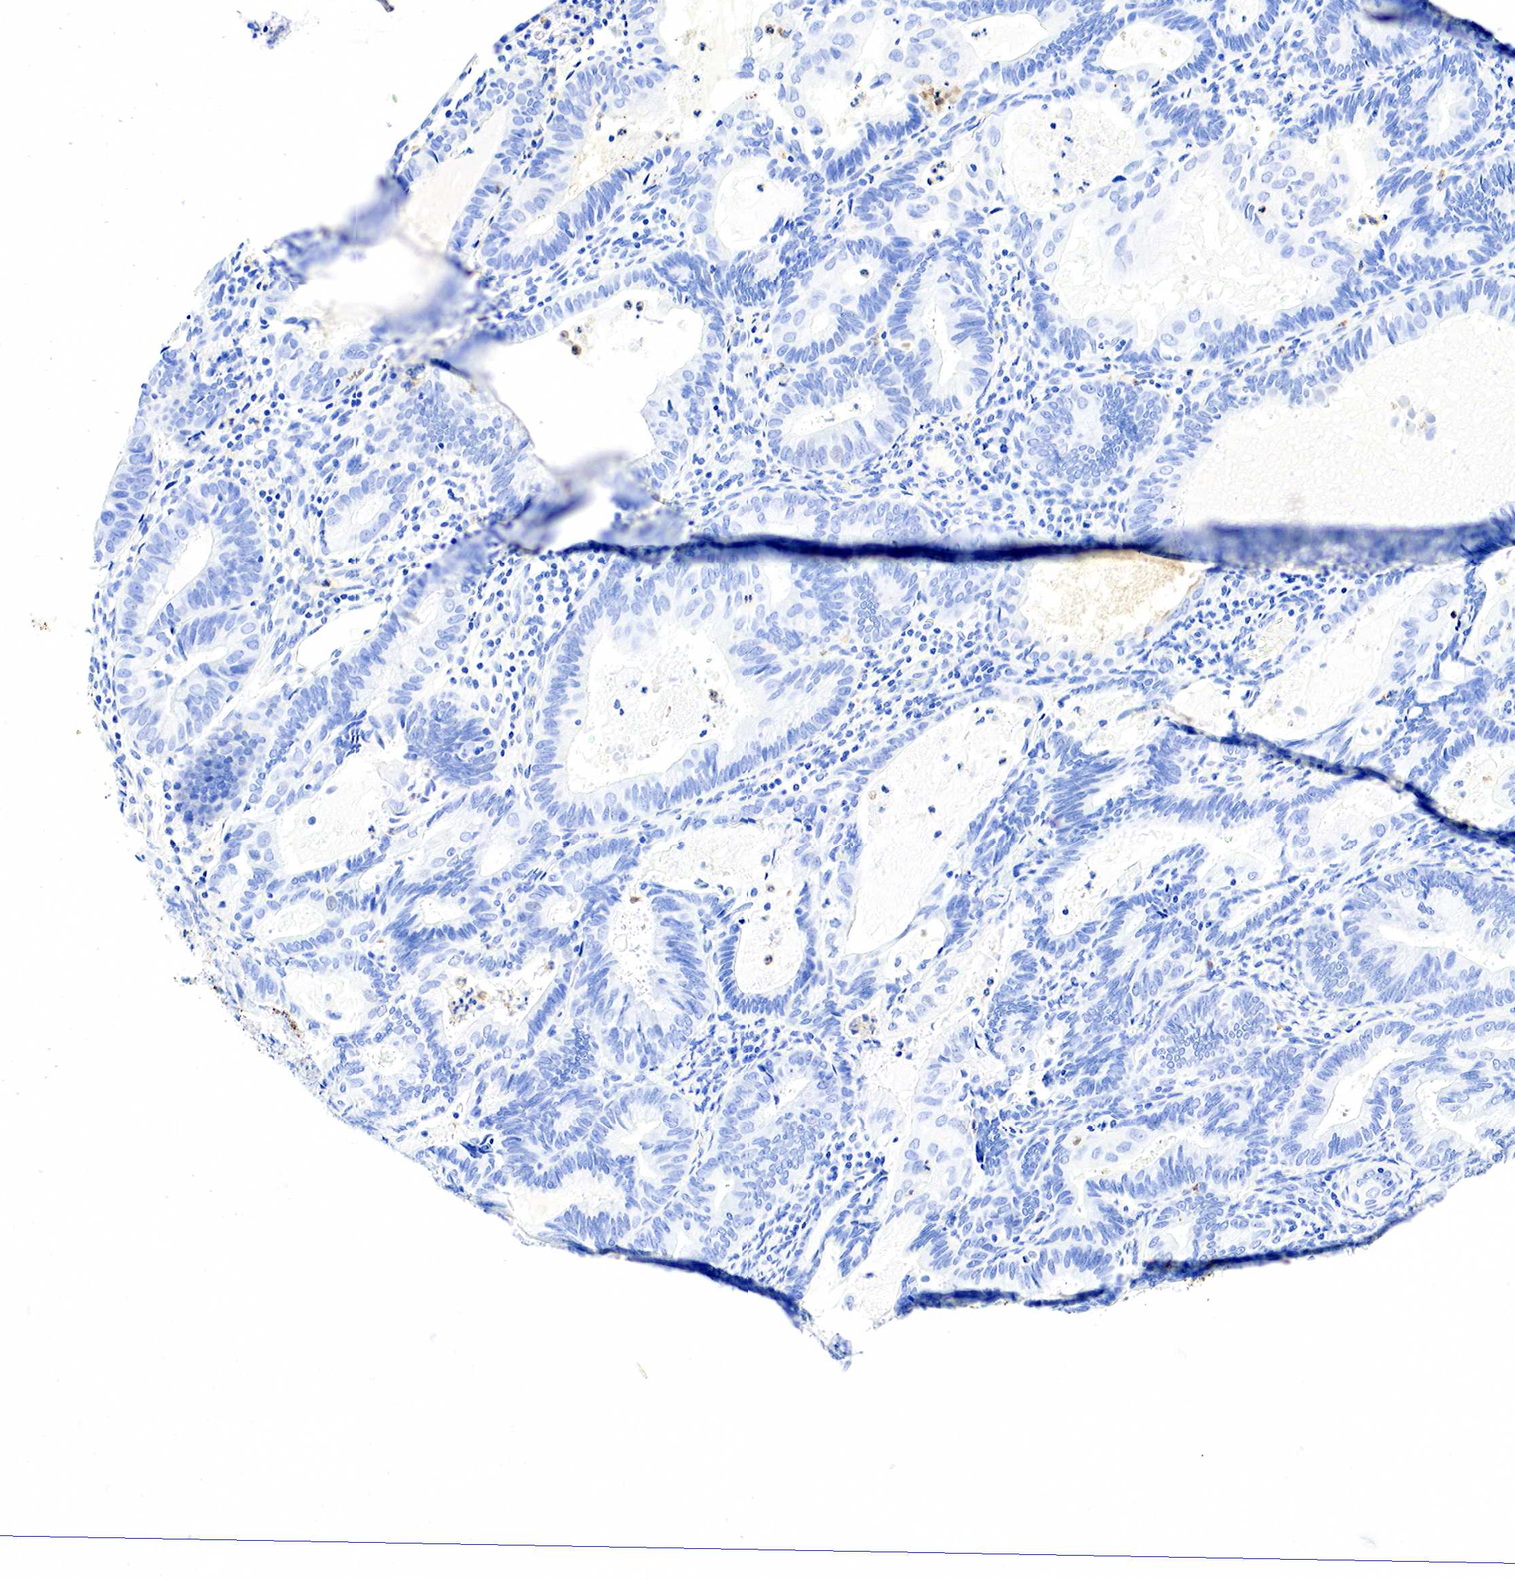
{"staining": {"intensity": "negative", "quantity": "none", "location": "none"}, "tissue": "endometrial cancer", "cell_type": "Tumor cells", "image_type": "cancer", "snomed": [{"axis": "morphology", "description": "Adenocarcinoma, NOS"}, {"axis": "topography", "description": "Endometrium"}], "caption": "High magnification brightfield microscopy of endometrial cancer stained with DAB (3,3'-diaminobenzidine) (brown) and counterstained with hematoxylin (blue): tumor cells show no significant staining. (Stains: DAB (3,3'-diaminobenzidine) immunohistochemistry with hematoxylin counter stain, Microscopy: brightfield microscopy at high magnification).", "gene": "FUT4", "patient": {"sex": "female", "age": 63}}